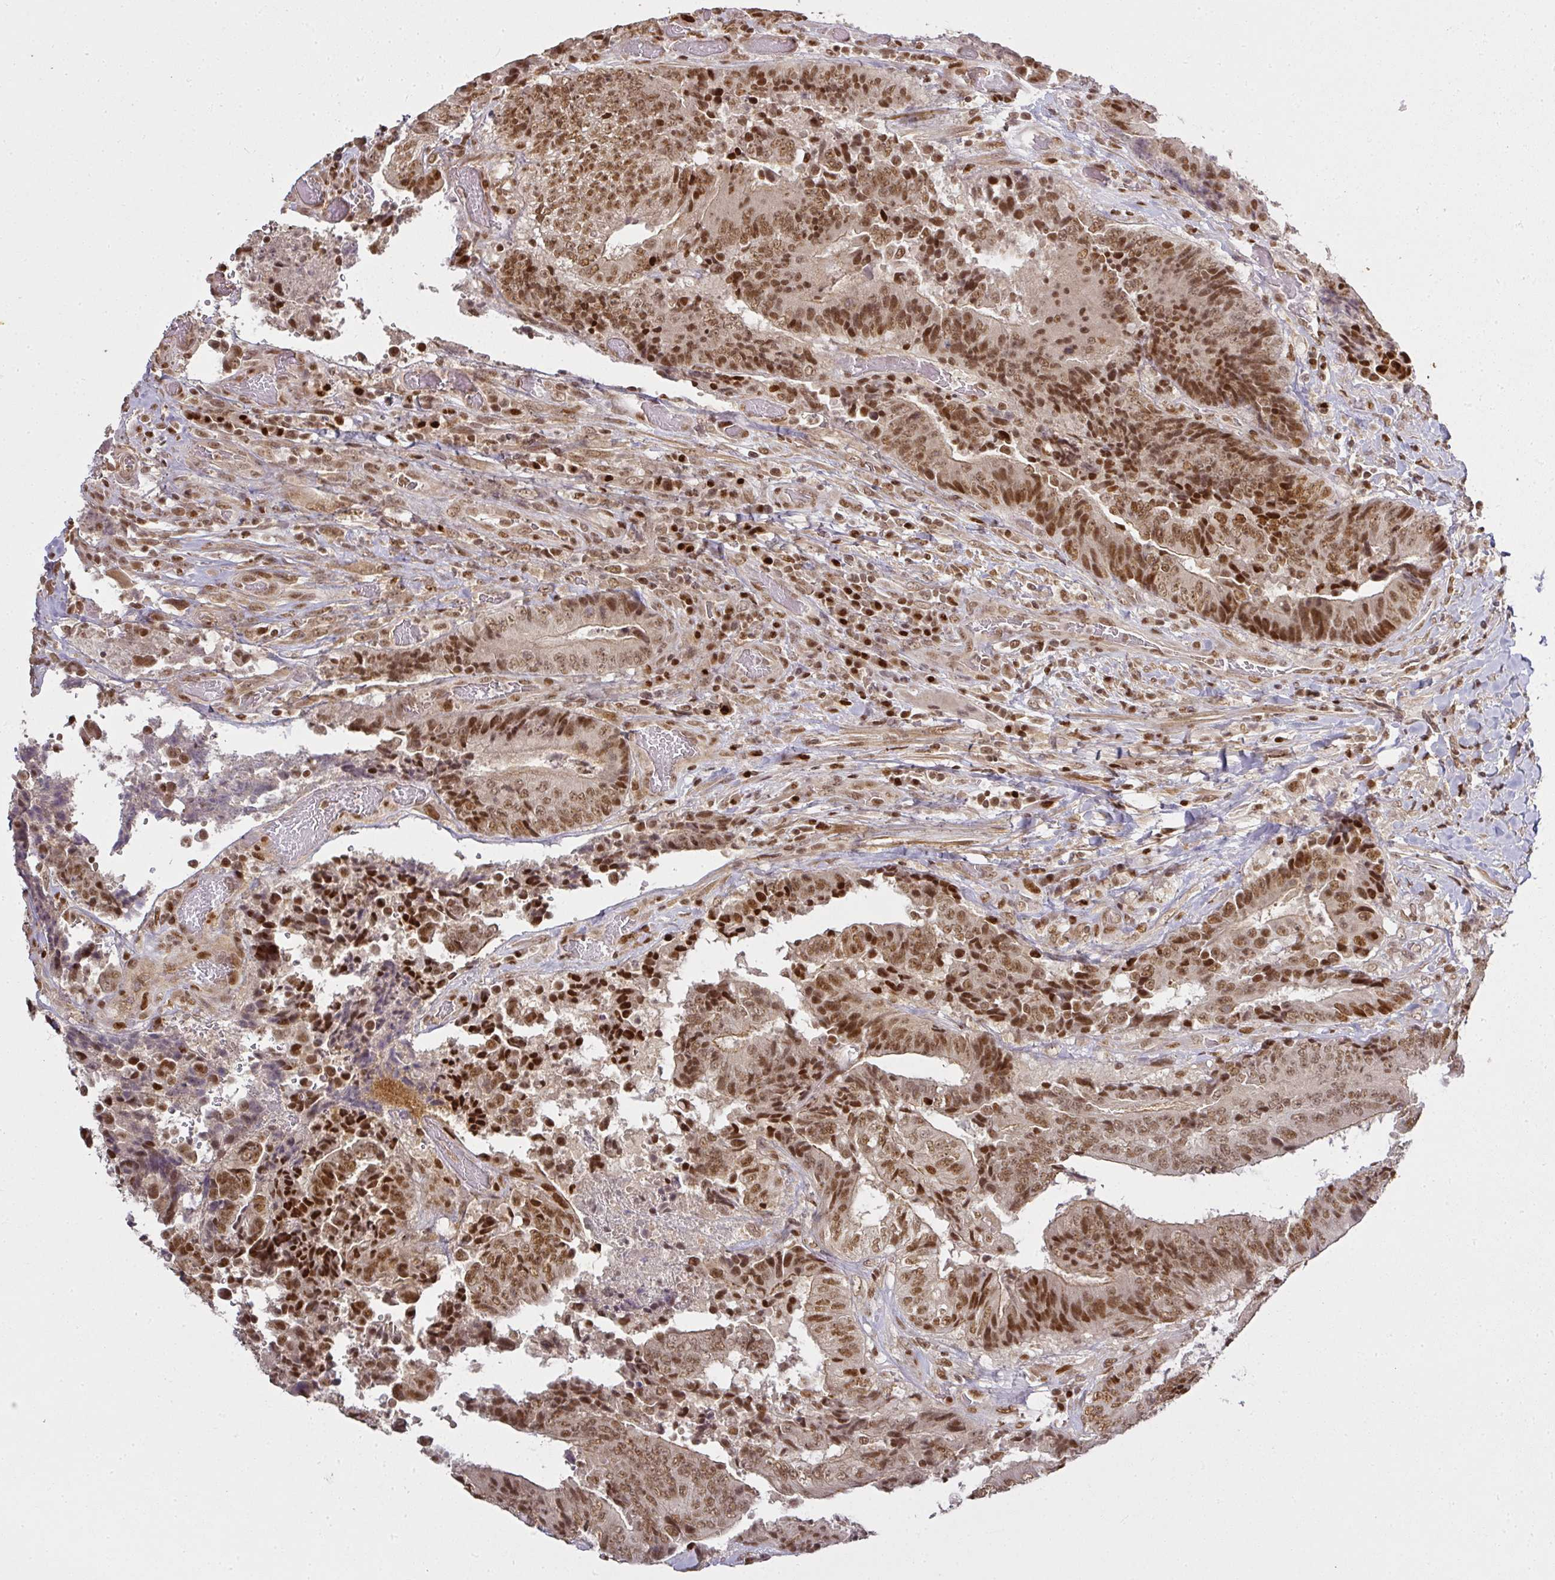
{"staining": {"intensity": "moderate", "quantity": ">75%", "location": "cytoplasmic/membranous,nuclear"}, "tissue": "colorectal cancer", "cell_type": "Tumor cells", "image_type": "cancer", "snomed": [{"axis": "morphology", "description": "Adenocarcinoma, NOS"}, {"axis": "topography", "description": "Rectum"}], "caption": "Moderate cytoplasmic/membranous and nuclear protein staining is appreciated in approximately >75% of tumor cells in colorectal cancer (adenocarcinoma). The protein is stained brown, and the nuclei are stained in blue (DAB IHC with brightfield microscopy, high magnification).", "gene": "GPRIN2", "patient": {"sex": "male", "age": 72}}